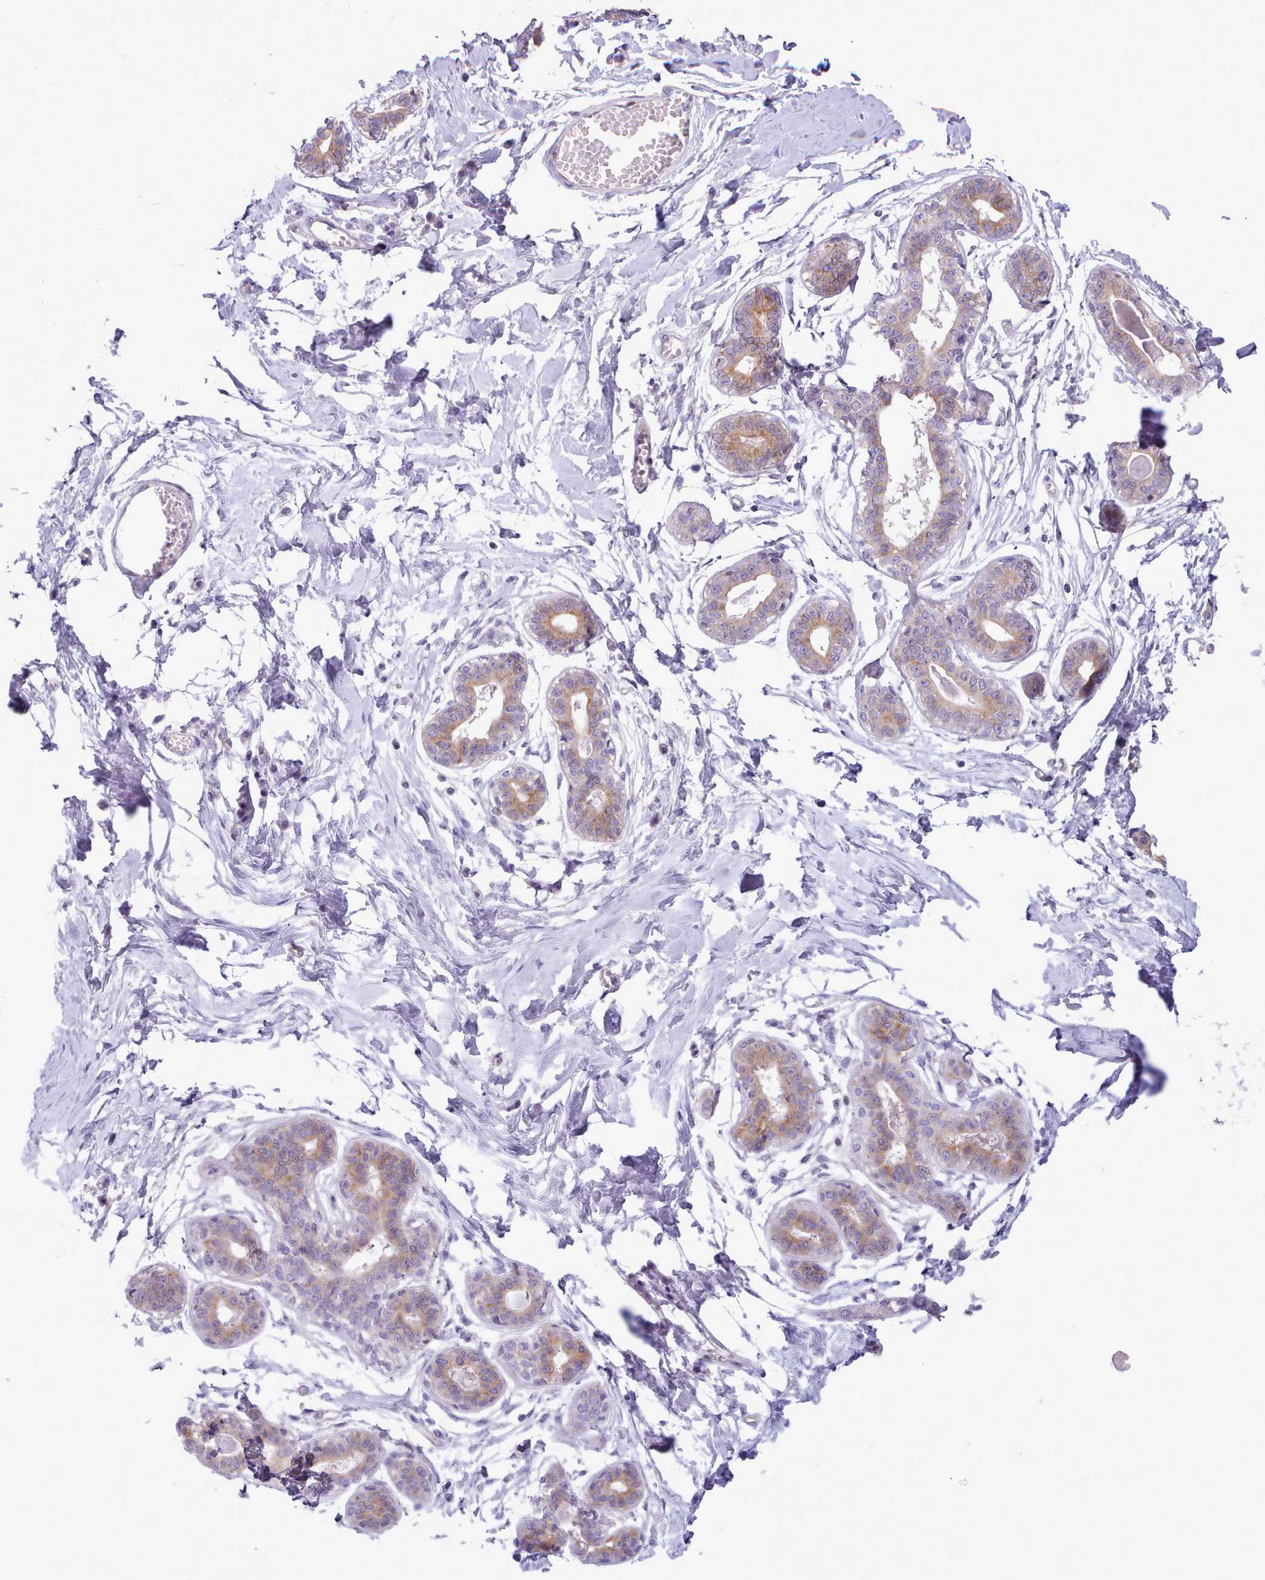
{"staining": {"intensity": "negative", "quantity": "none", "location": "none"}, "tissue": "breast", "cell_type": "Adipocytes", "image_type": "normal", "snomed": [{"axis": "morphology", "description": "Normal tissue, NOS"}, {"axis": "topography", "description": "Breast"}], "caption": "Immunohistochemistry histopathology image of benign breast stained for a protein (brown), which displays no staining in adipocytes. (Stains: DAB immunohistochemistry with hematoxylin counter stain, Microscopy: brightfield microscopy at high magnification).", "gene": "CYP2A13", "patient": {"sex": "female", "age": 45}}